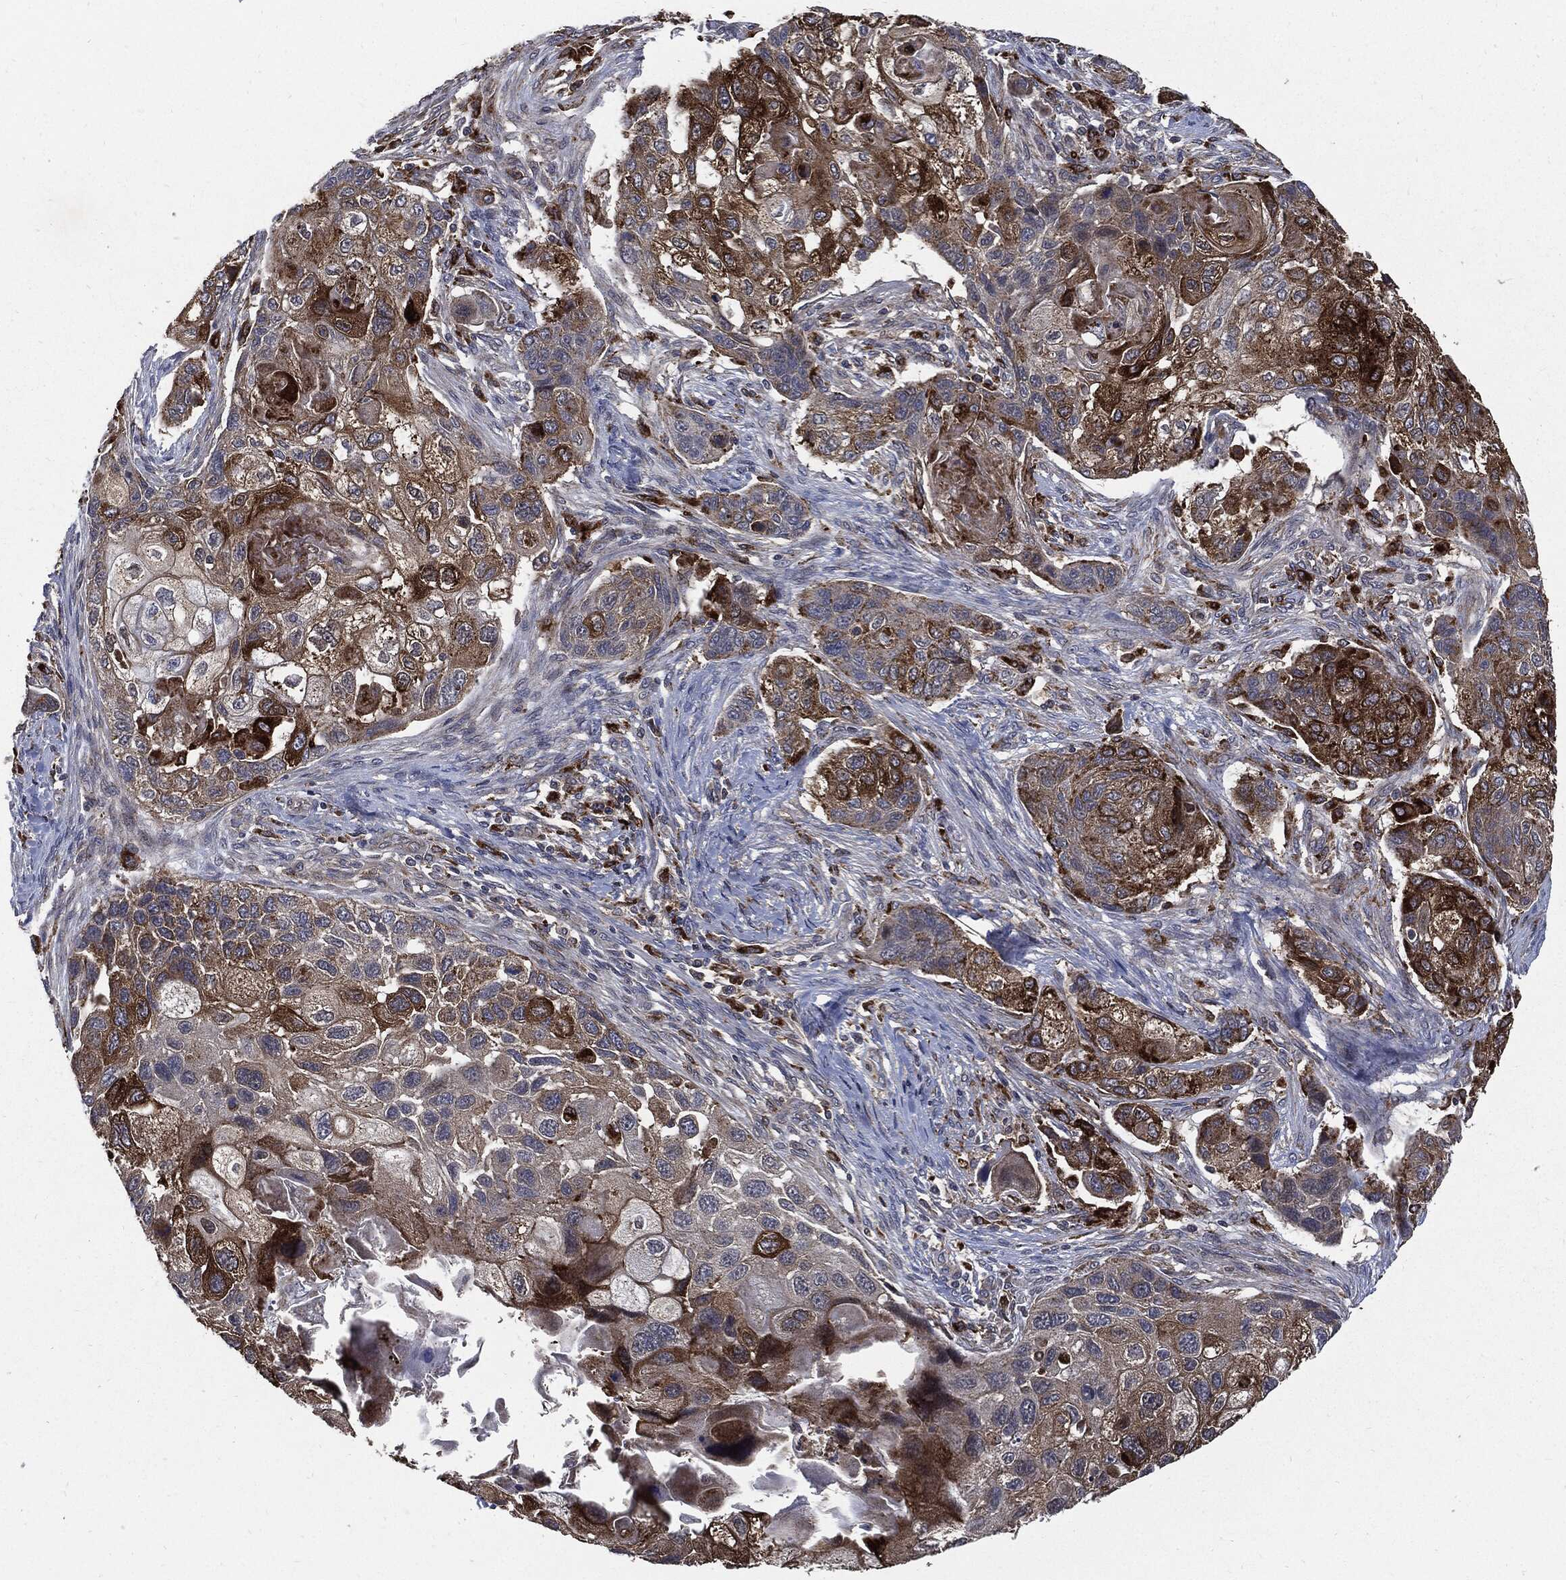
{"staining": {"intensity": "strong", "quantity": "25%-75%", "location": "cytoplasmic/membranous"}, "tissue": "lung cancer", "cell_type": "Tumor cells", "image_type": "cancer", "snomed": [{"axis": "morphology", "description": "Normal tissue, NOS"}, {"axis": "morphology", "description": "Squamous cell carcinoma, NOS"}, {"axis": "topography", "description": "Bronchus"}, {"axis": "topography", "description": "Lung"}], "caption": "DAB (3,3'-diaminobenzidine) immunohistochemical staining of human lung cancer reveals strong cytoplasmic/membranous protein positivity in about 25%-75% of tumor cells. The staining was performed using DAB (3,3'-diaminobenzidine) to visualize the protein expression in brown, while the nuclei were stained in blue with hematoxylin (Magnification: 20x).", "gene": "SLC31A2", "patient": {"sex": "male", "age": 69}}